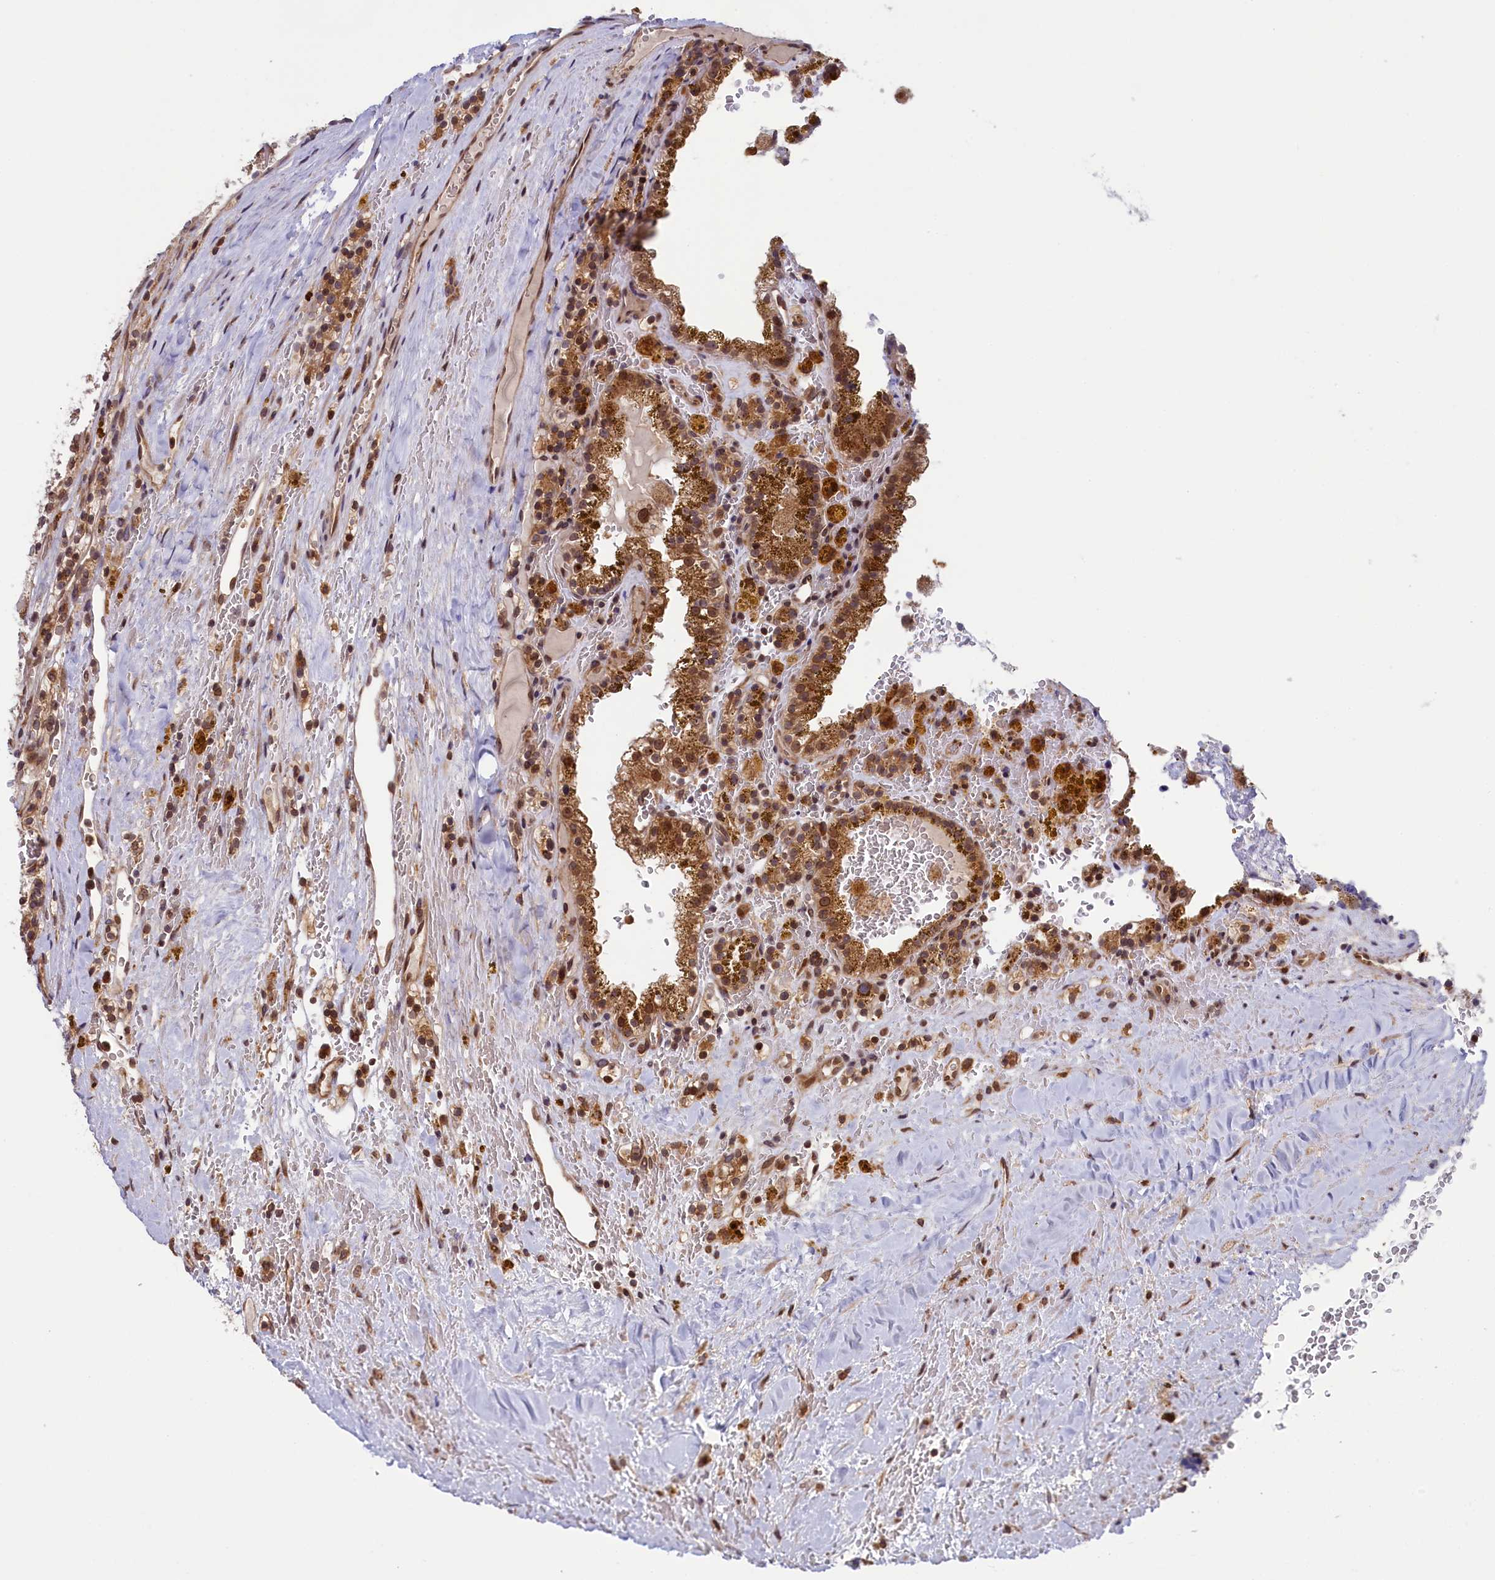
{"staining": {"intensity": "strong", "quantity": ">75%", "location": "cytoplasmic/membranous,nuclear"}, "tissue": "renal cancer", "cell_type": "Tumor cells", "image_type": "cancer", "snomed": [{"axis": "morphology", "description": "Adenocarcinoma, NOS"}, {"axis": "topography", "description": "Kidney"}], "caption": "The micrograph demonstrates staining of renal adenocarcinoma, revealing strong cytoplasmic/membranous and nuclear protein positivity (brown color) within tumor cells.", "gene": "NAE1", "patient": {"sex": "female", "age": 56}}